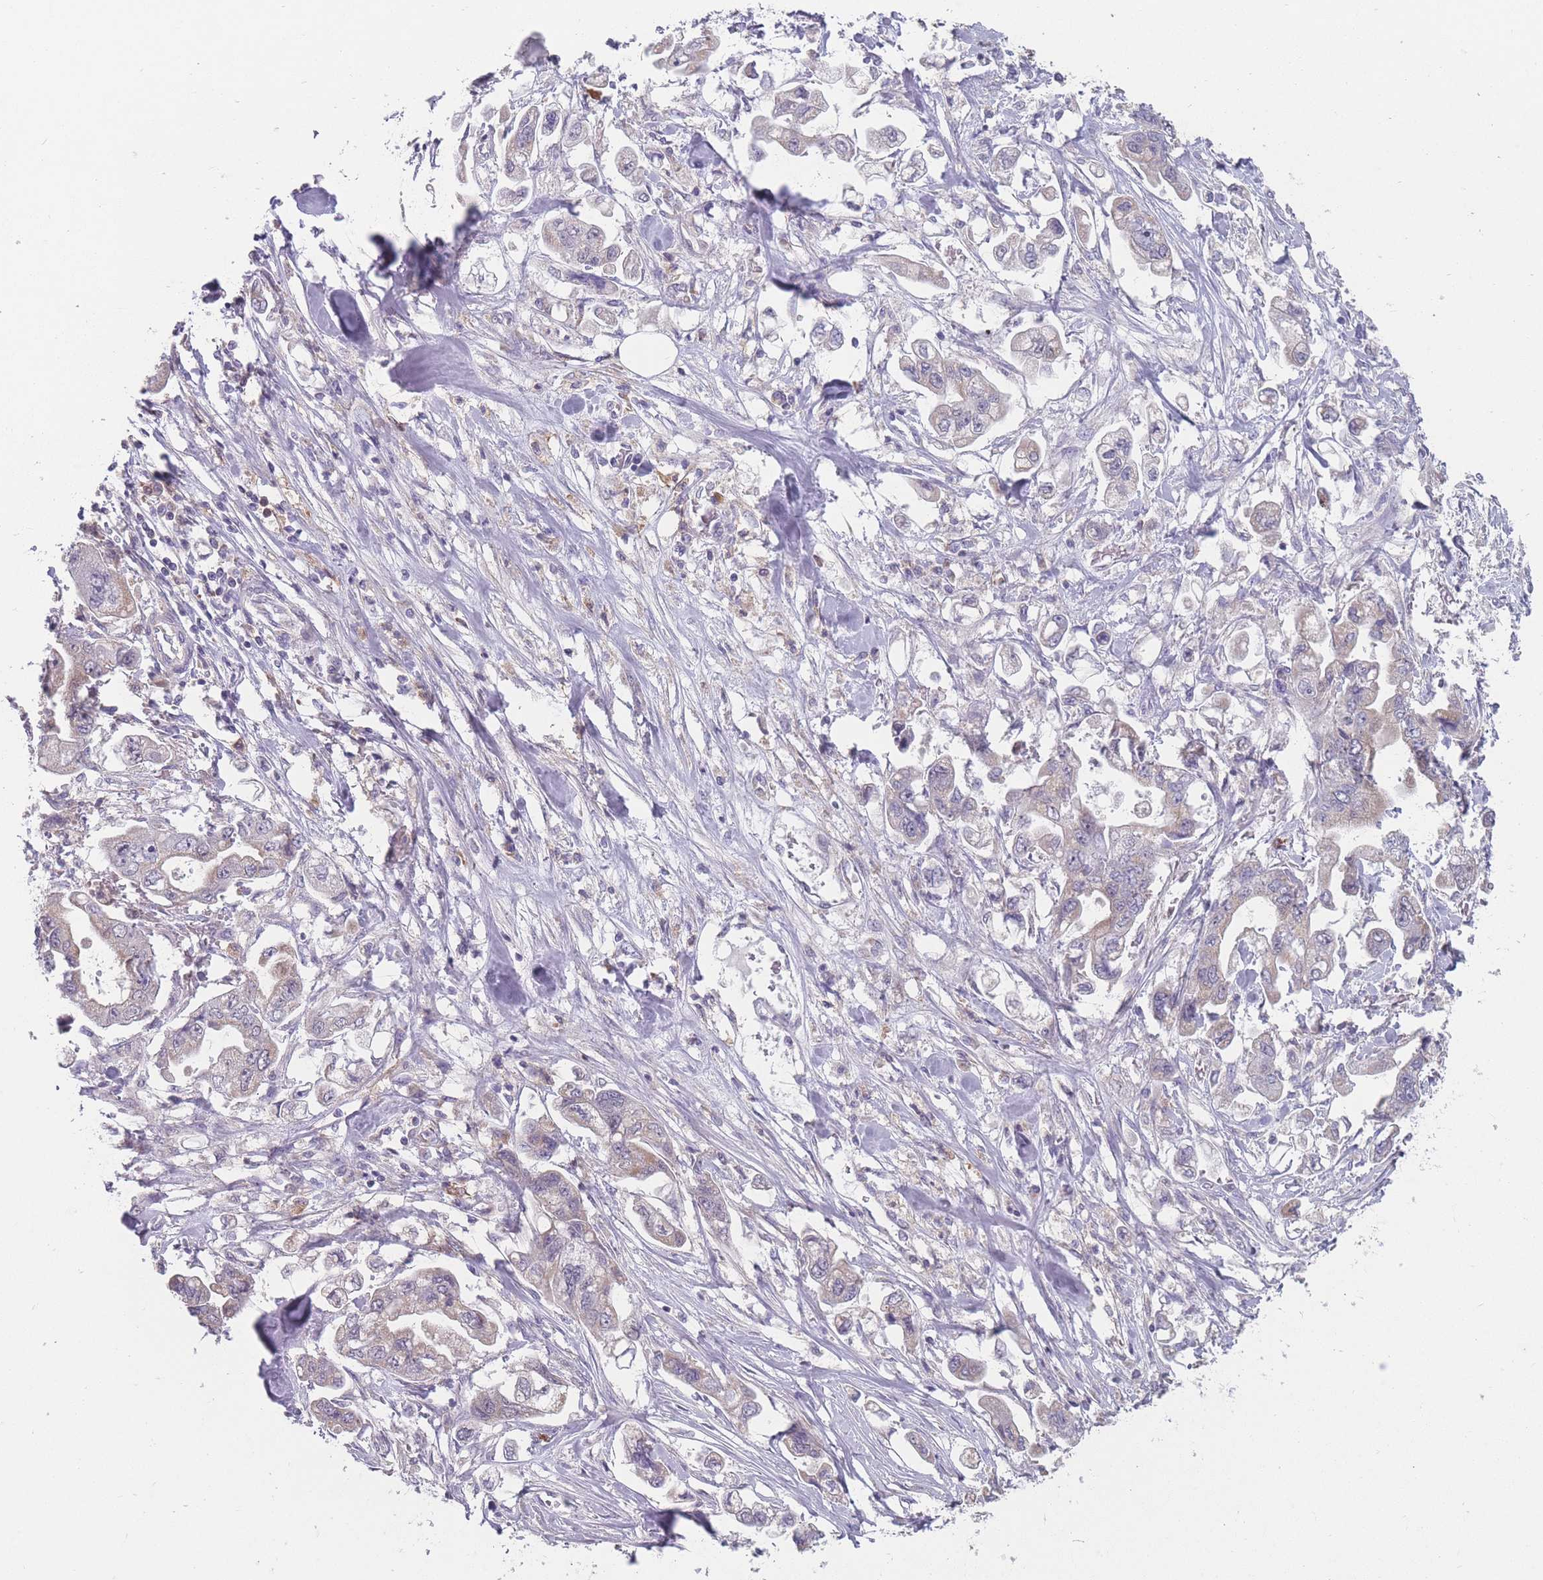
{"staining": {"intensity": "negative", "quantity": "none", "location": "none"}, "tissue": "stomach cancer", "cell_type": "Tumor cells", "image_type": "cancer", "snomed": [{"axis": "morphology", "description": "Adenocarcinoma, NOS"}, {"axis": "topography", "description": "Stomach"}], "caption": "A micrograph of stomach adenocarcinoma stained for a protein reveals no brown staining in tumor cells.", "gene": "PEX7", "patient": {"sex": "male", "age": 62}}